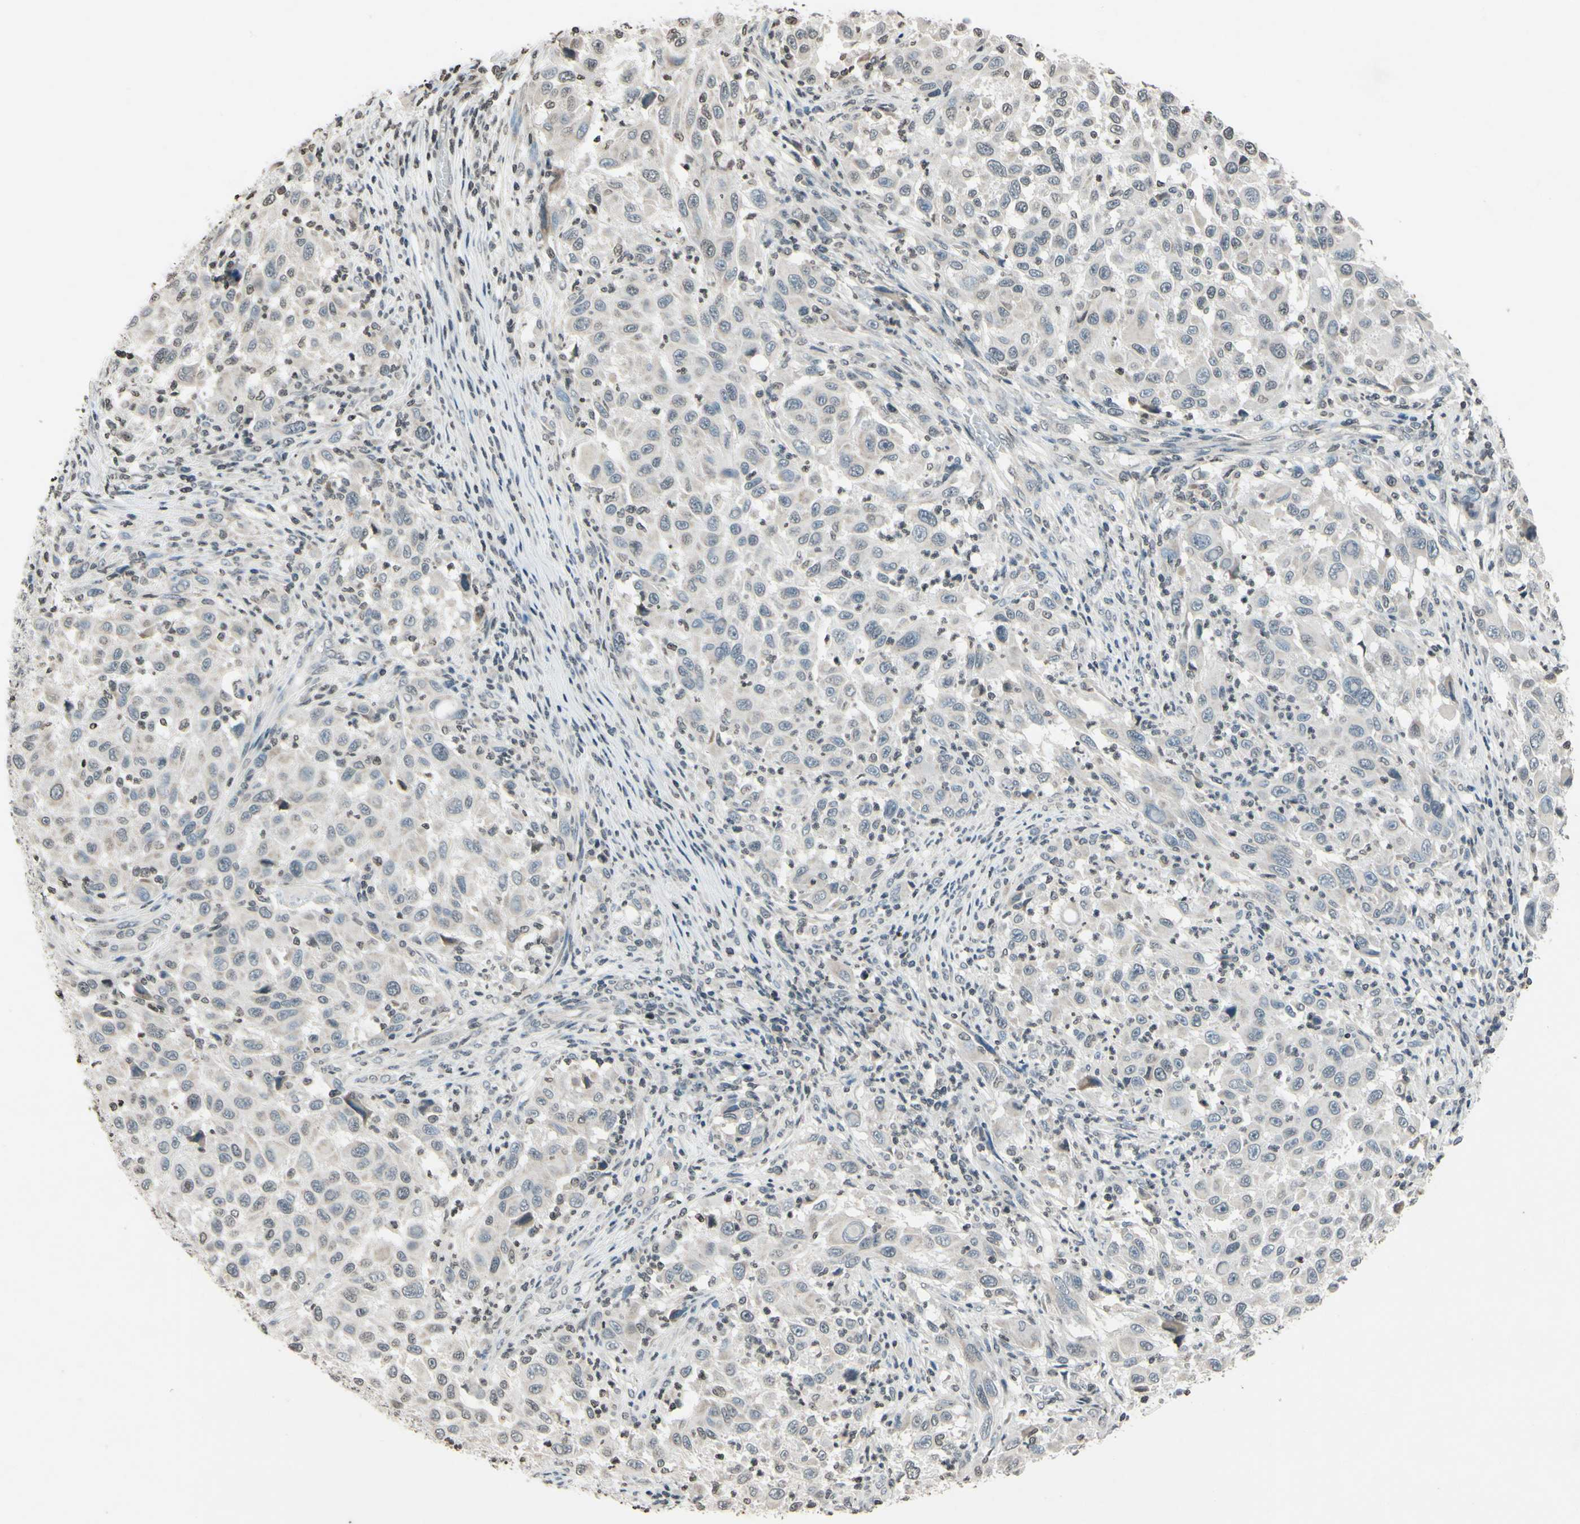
{"staining": {"intensity": "weak", "quantity": ">75%", "location": "cytoplasmic/membranous"}, "tissue": "melanoma", "cell_type": "Tumor cells", "image_type": "cancer", "snomed": [{"axis": "morphology", "description": "Malignant melanoma, Metastatic site"}, {"axis": "topography", "description": "Lymph node"}], "caption": "Malignant melanoma (metastatic site) was stained to show a protein in brown. There is low levels of weak cytoplasmic/membranous staining in approximately >75% of tumor cells.", "gene": "CLDN11", "patient": {"sex": "male", "age": 61}}